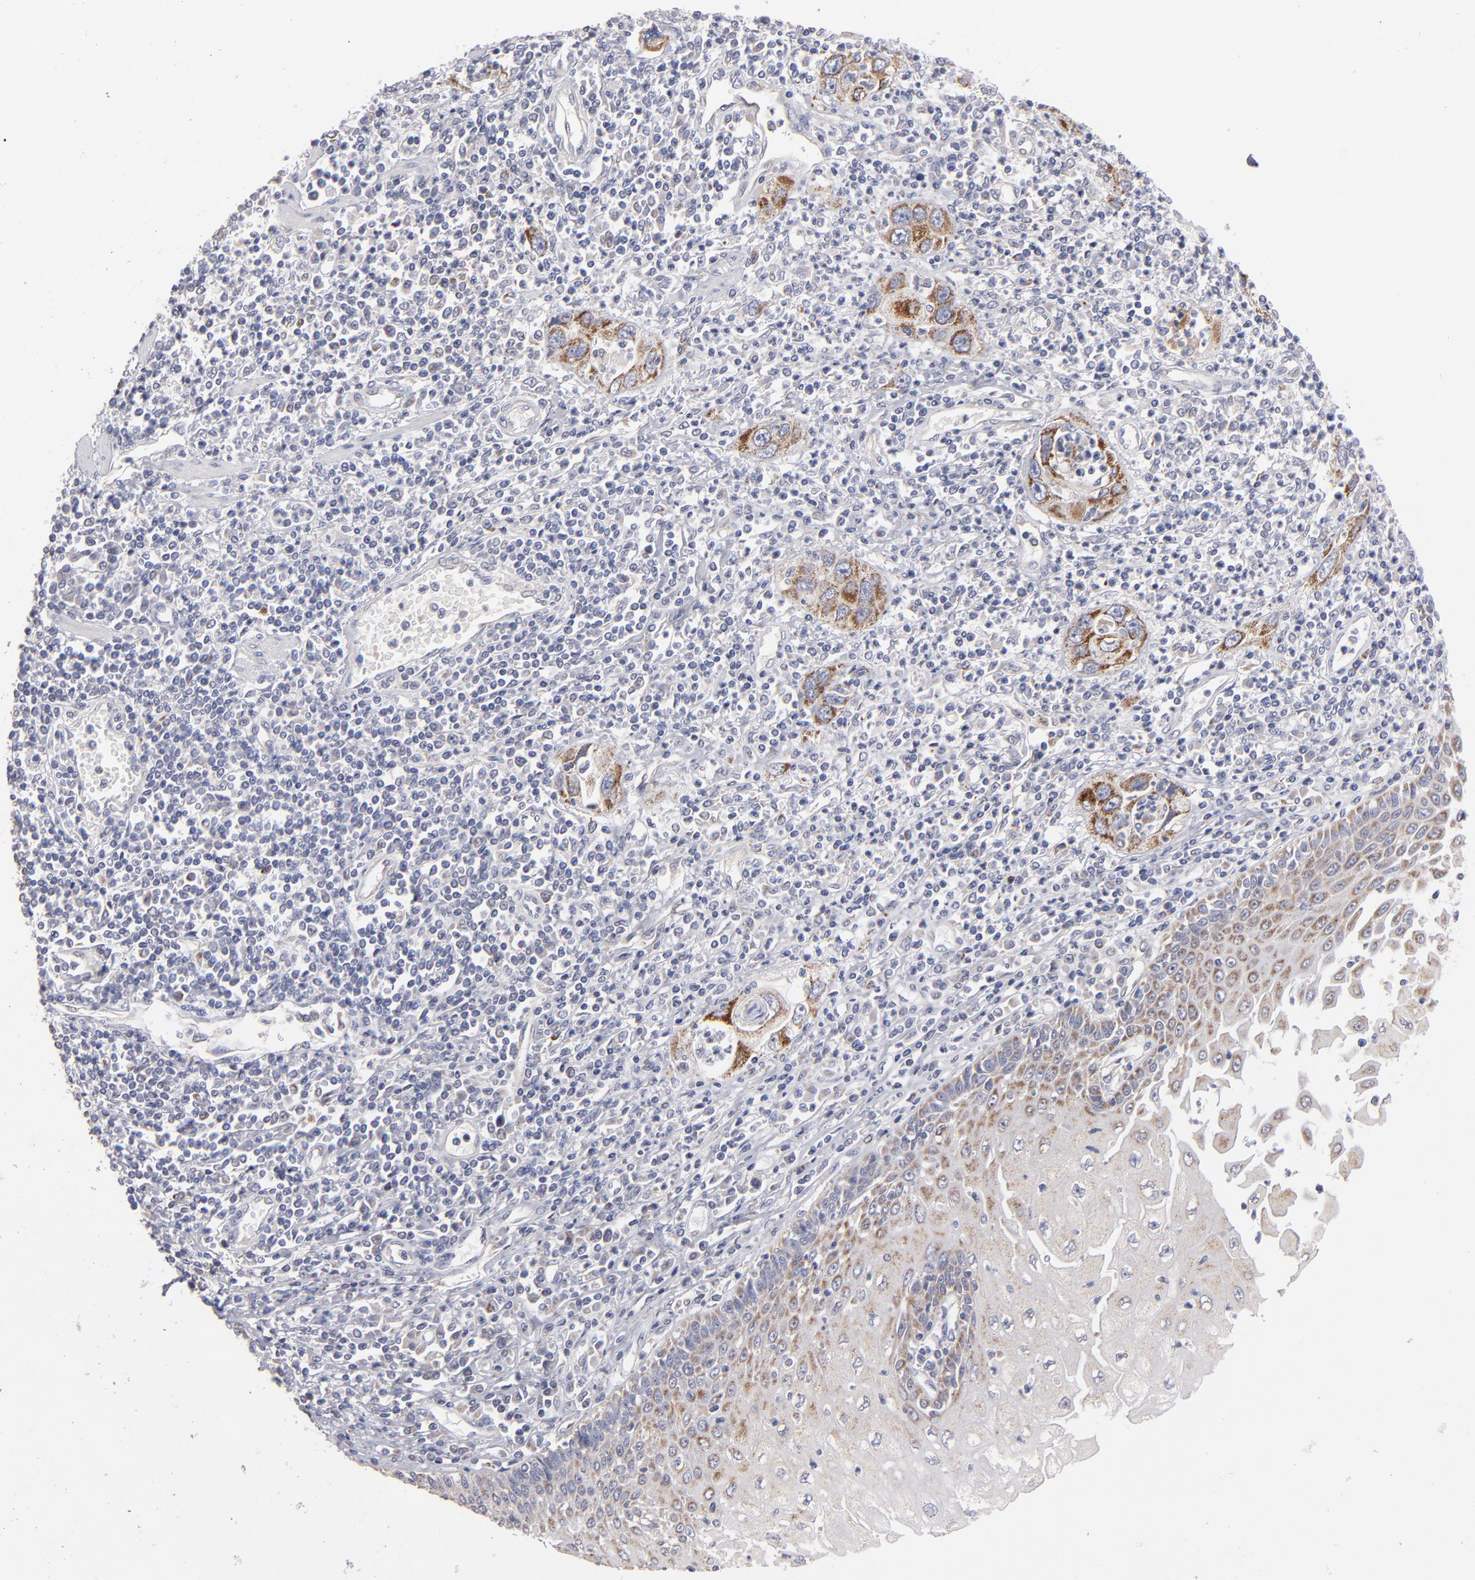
{"staining": {"intensity": "moderate", "quantity": "25%-75%", "location": "cytoplasmic/membranous"}, "tissue": "esophagus", "cell_type": "Squamous epithelial cells", "image_type": "normal", "snomed": [{"axis": "morphology", "description": "Normal tissue, NOS"}, {"axis": "topography", "description": "Esophagus"}], "caption": "Human esophagus stained with a brown dye displays moderate cytoplasmic/membranous positive positivity in about 25%-75% of squamous epithelial cells.", "gene": "HCCS", "patient": {"sex": "male", "age": 65}}